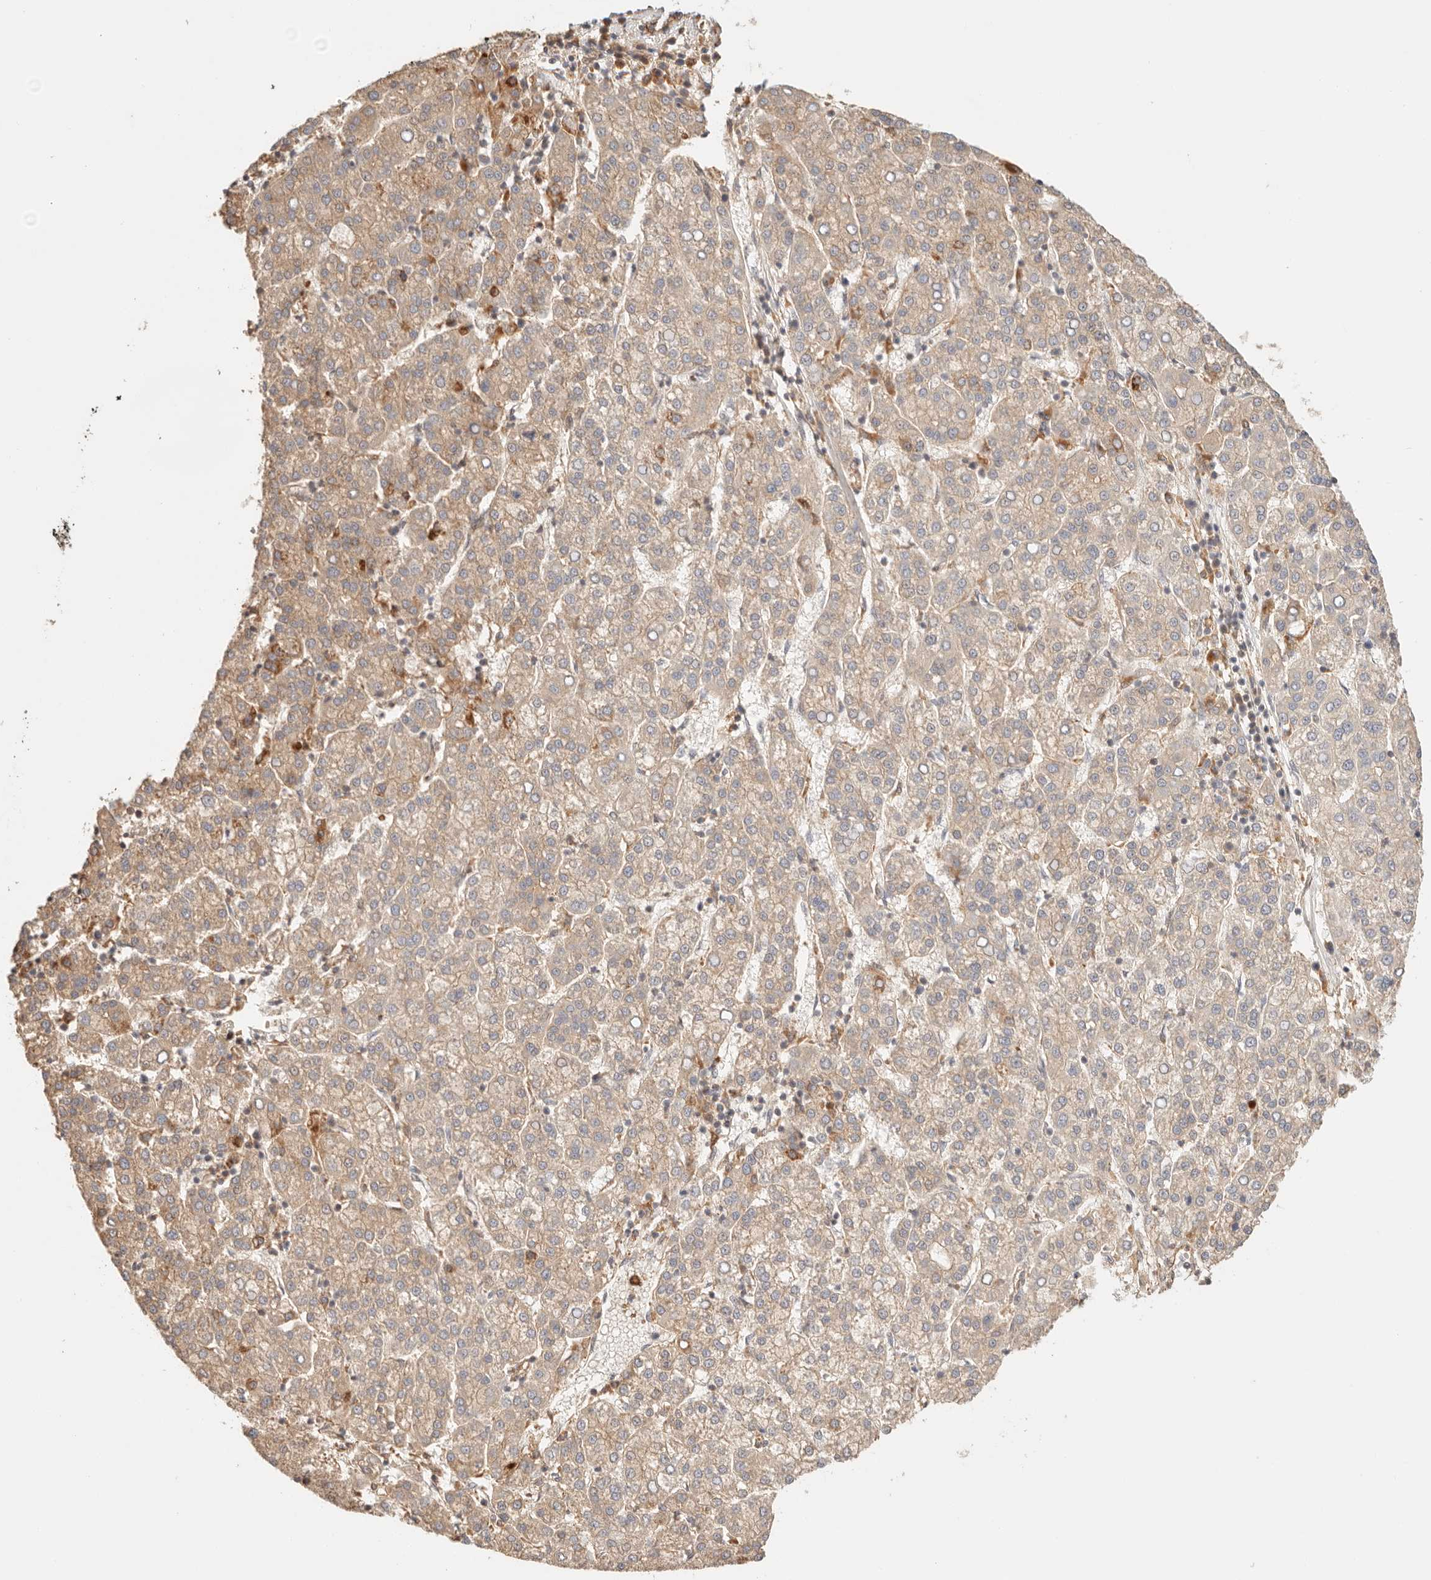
{"staining": {"intensity": "moderate", "quantity": ">75%", "location": "cytoplasmic/membranous"}, "tissue": "liver cancer", "cell_type": "Tumor cells", "image_type": "cancer", "snomed": [{"axis": "morphology", "description": "Carcinoma, Hepatocellular, NOS"}, {"axis": "topography", "description": "Liver"}], "caption": "The micrograph exhibits staining of hepatocellular carcinoma (liver), revealing moderate cytoplasmic/membranous protein positivity (brown color) within tumor cells. The protein is shown in brown color, while the nuclei are stained blue.", "gene": "IL1R2", "patient": {"sex": "female", "age": 58}}